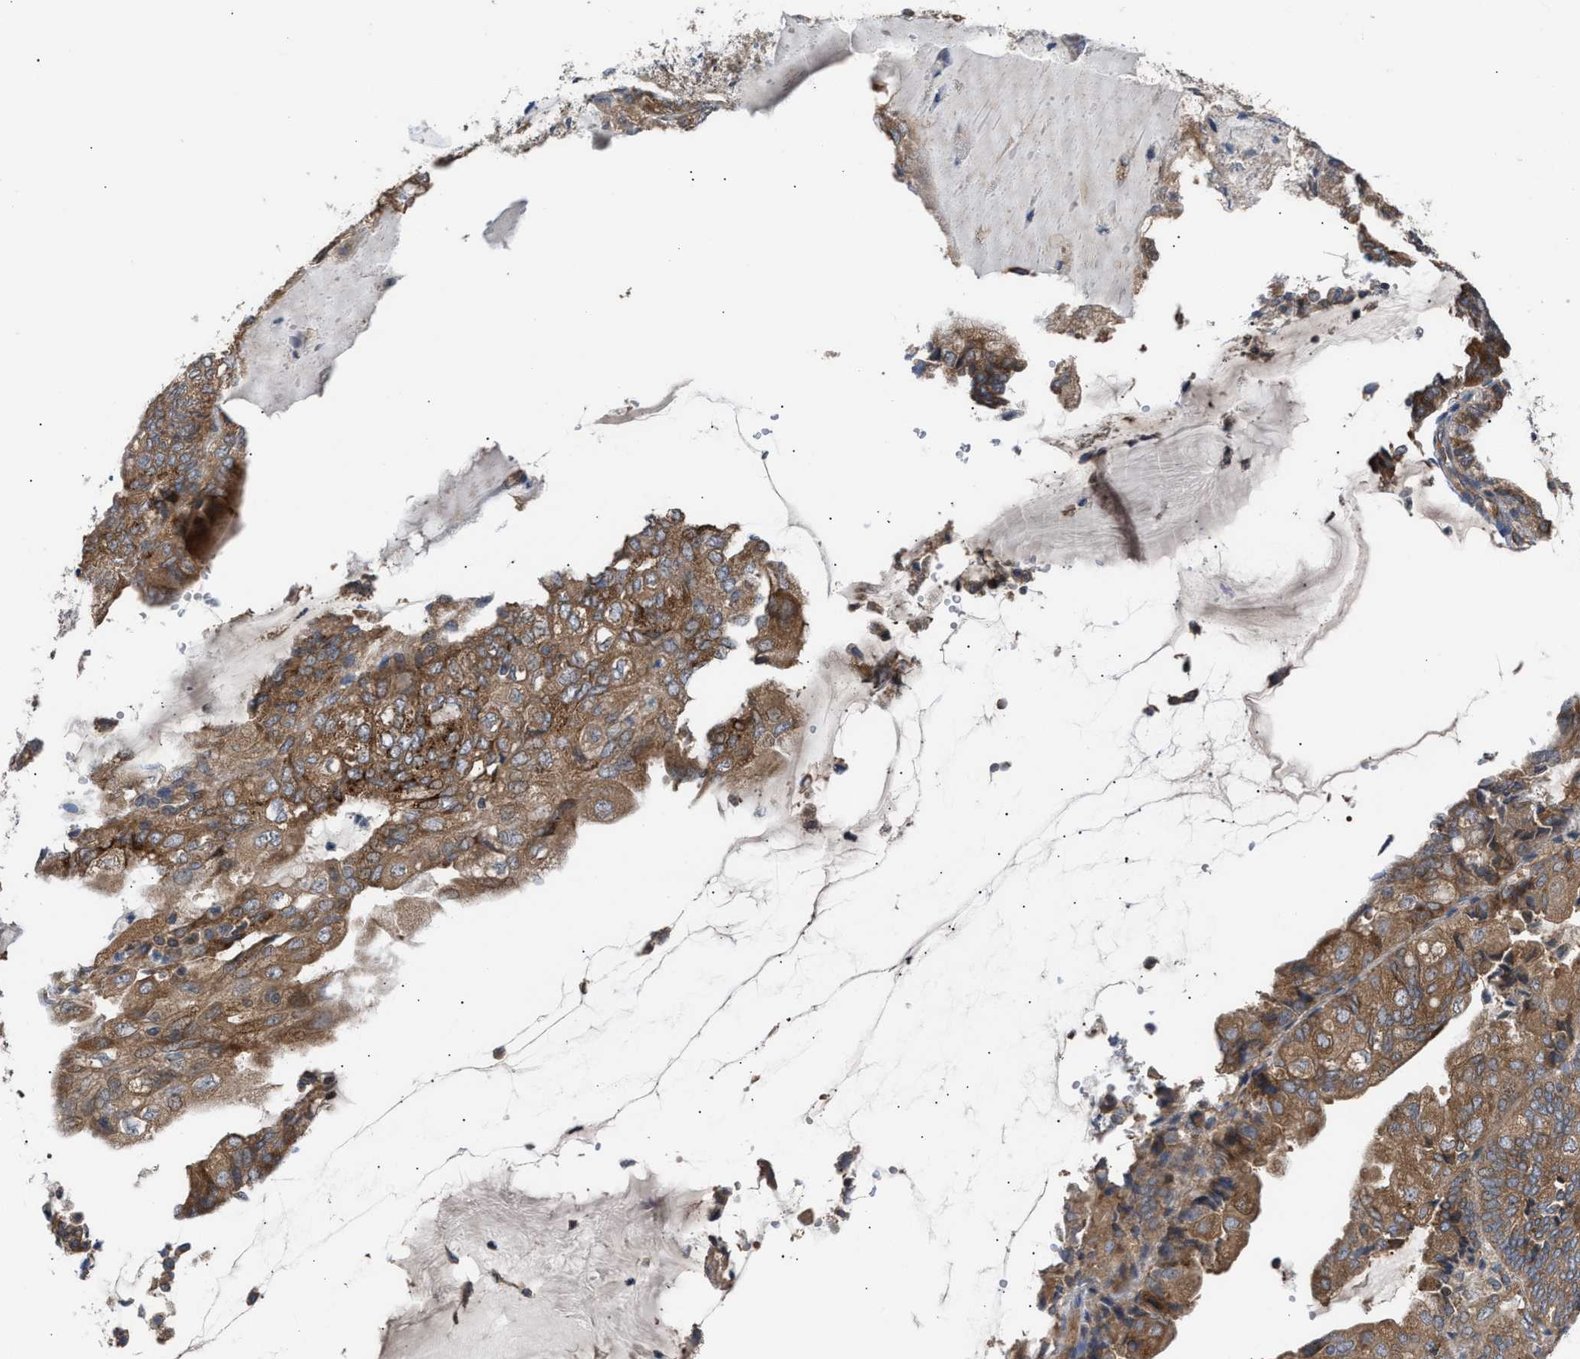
{"staining": {"intensity": "moderate", "quantity": ">75%", "location": "cytoplasmic/membranous"}, "tissue": "endometrial cancer", "cell_type": "Tumor cells", "image_type": "cancer", "snomed": [{"axis": "morphology", "description": "Adenocarcinoma, NOS"}, {"axis": "topography", "description": "Endometrium"}], "caption": "An image of human endometrial cancer stained for a protein shows moderate cytoplasmic/membranous brown staining in tumor cells.", "gene": "LAPTM4B", "patient": {"sex": "female", "age": 81}}